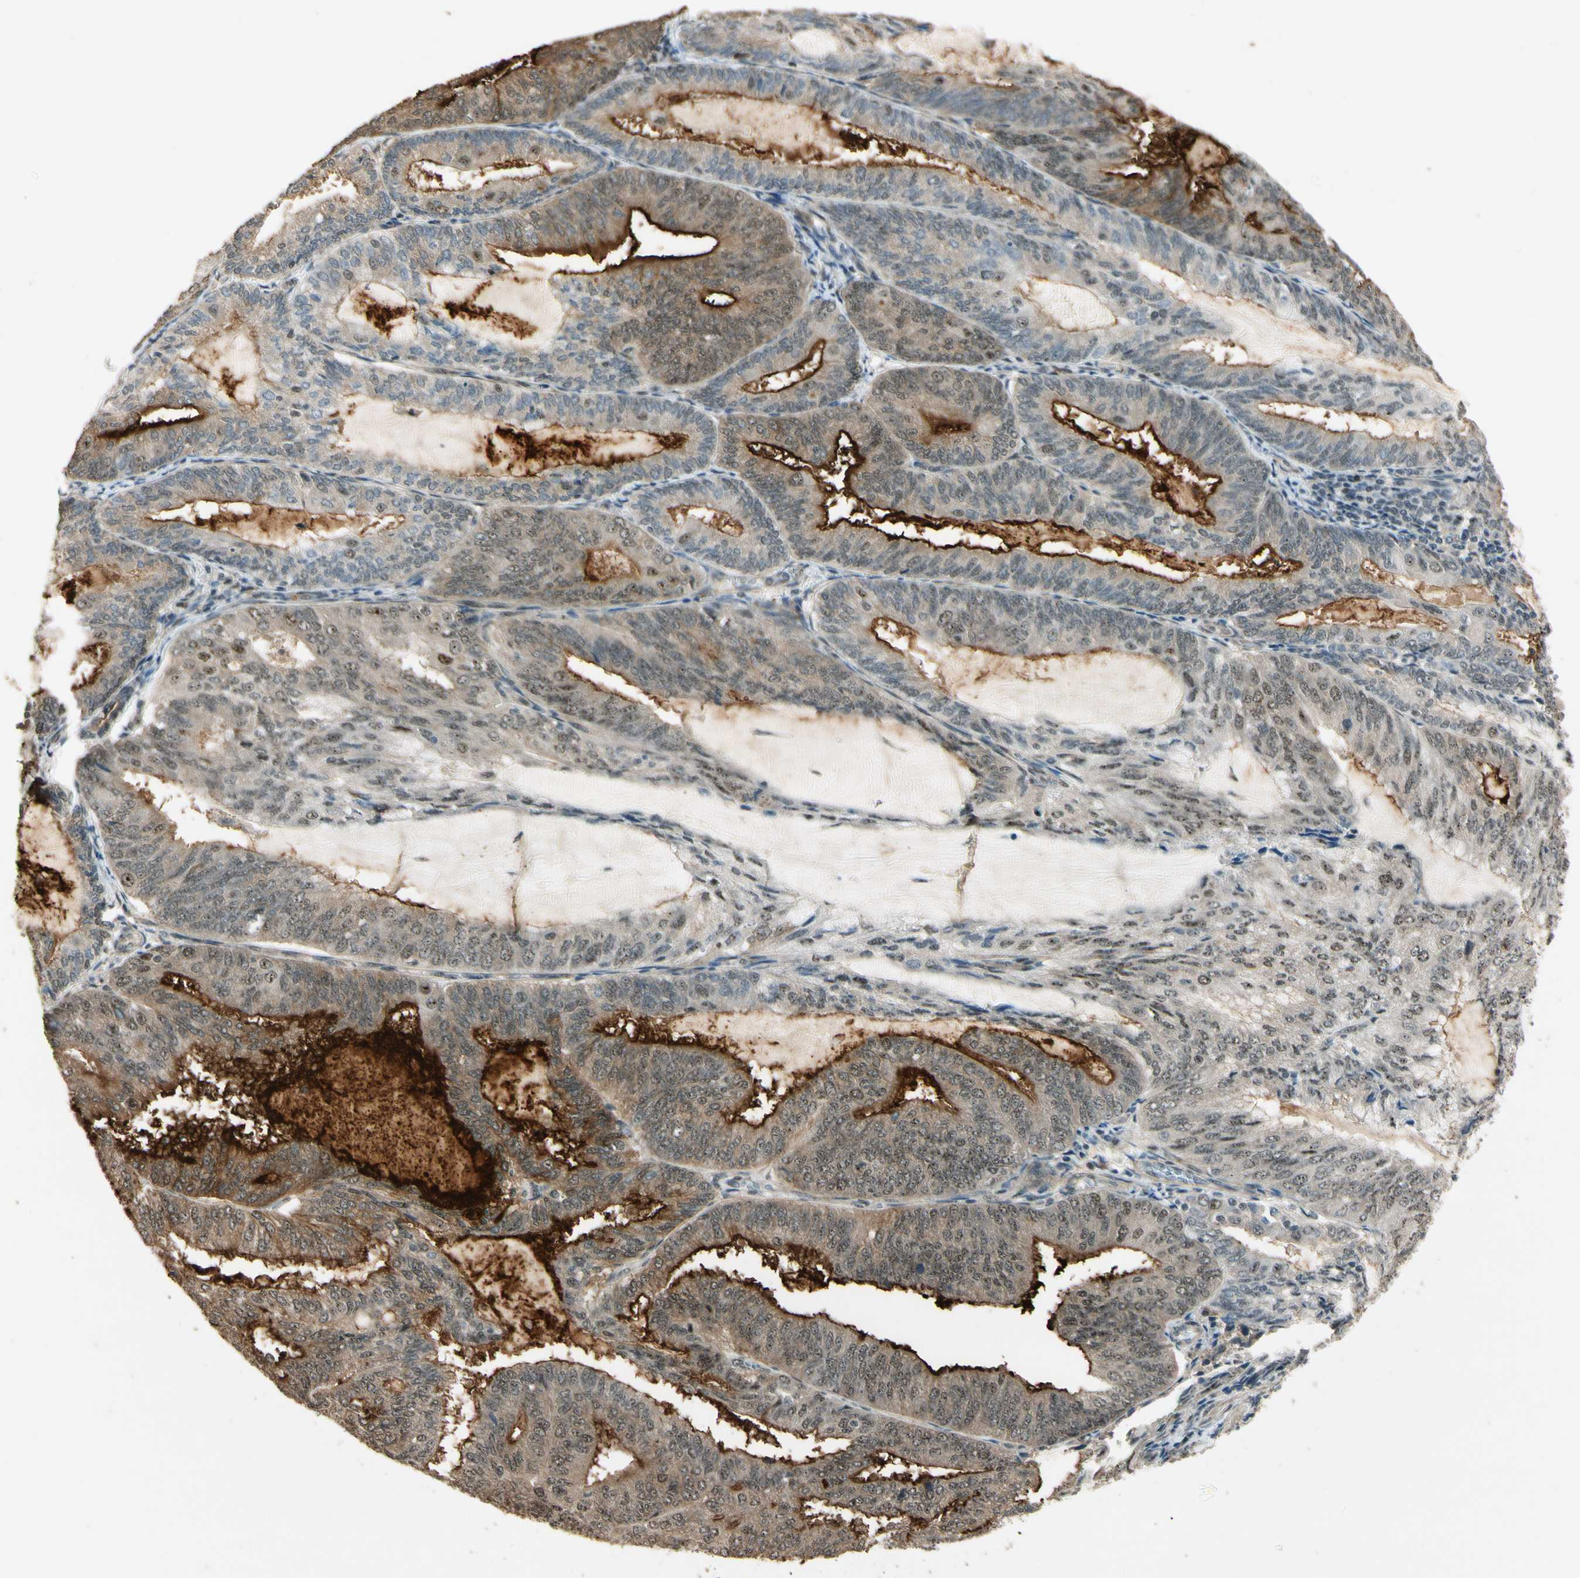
{"staining": {"intensity": "weak", "quantity": ">75%", "location": "cytoplasmic/membranous,nuclear"}, "tissue": "endometrial cancer", "cell_type": "Tumor cells", "image_type": "cancer", "snomed": [{"axis": "morphology", "description": "Adenocarcinoma, NOS"}, {"axis": "topography", "description": "Endometrium"}], "caption": "Immunohistochemical staining of endometrial cancer exhibits low levels of weak cytoplasmic/membranous and nuclear protein staining in approximately >75% of tumor cells.", "gene": "MCPH1", "patient": {"sex": "female", "age": 81}}